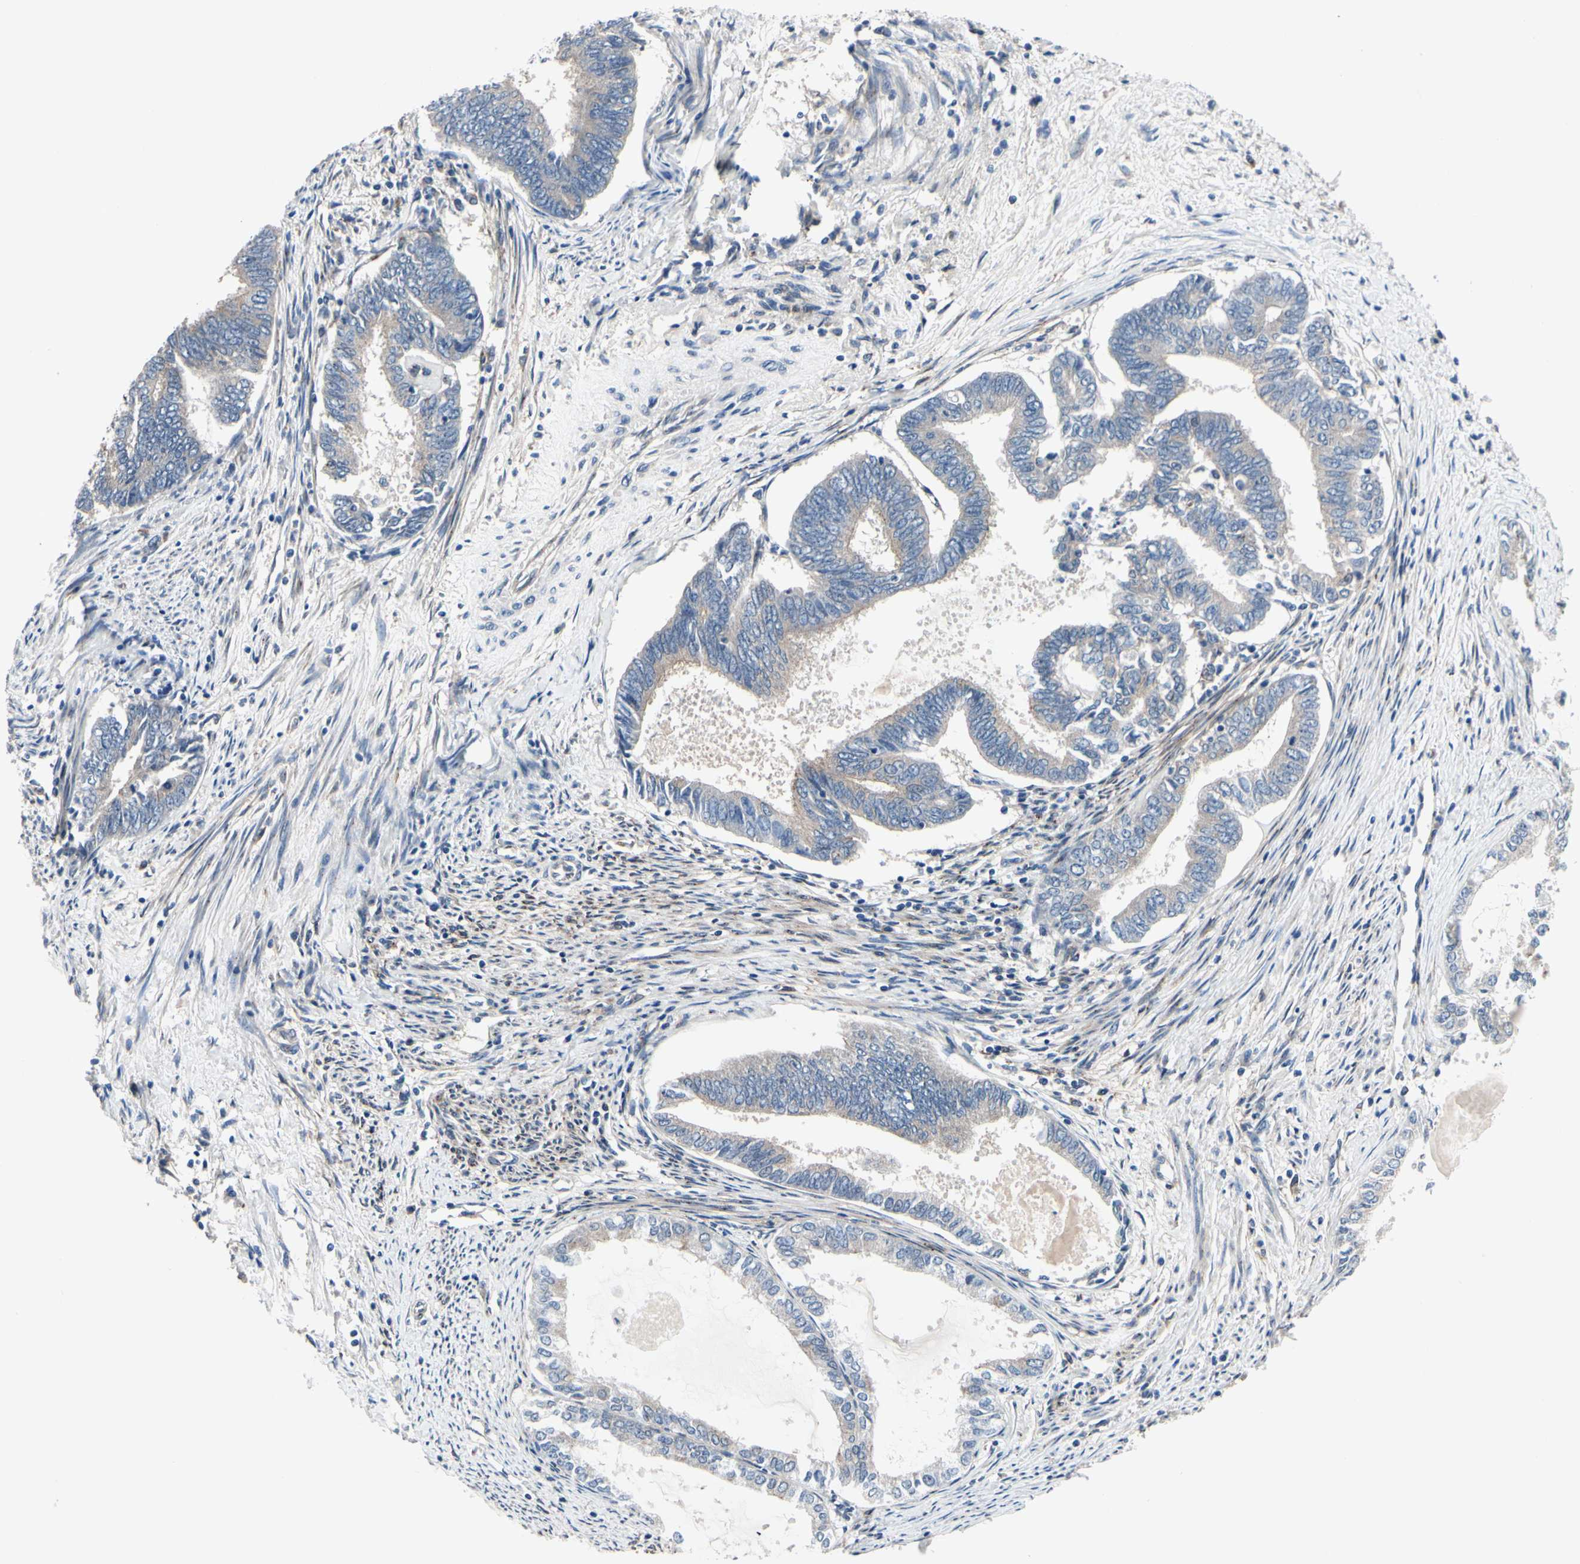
{"staining": {"intensity": "weak", "quantity": "<25%", "location": "cytoplasmic/membranous"}, "tissue": "endometrial cancer", "cell_type": "Tumor cells", "image_type": "cancer", "snomed": [{"axis": "morphology", "description": "Adenocarcinoma, NOS"}, {"axis": "topography", "description": "Endometrium"}], "caption": "A histopathology image of endometrial cancer (adenocarcinoma) stained for a protein exhibits no brown staining in tumor cells. The staining is performed using DAB brown chromogen with nuclei counter-stained in using hematoxylin.", "gene": "PRKAR2B", "patient": {"sex": "female", "age": 86}}